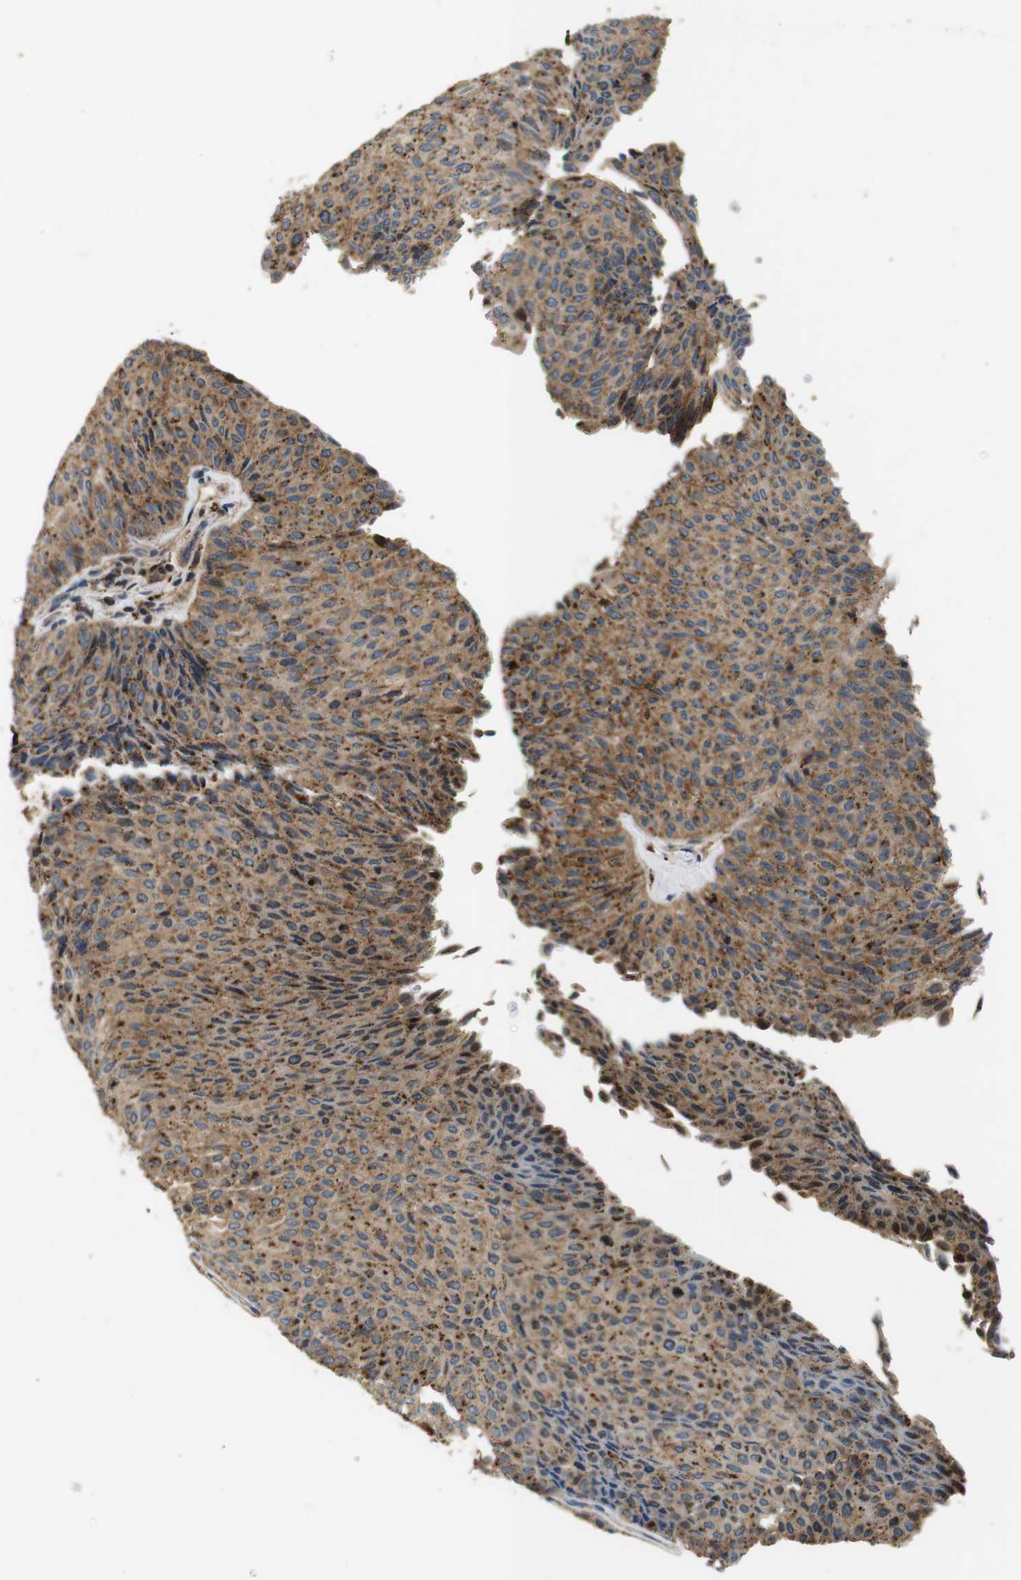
{"staining": {"intensity": "weak", "quantity": ">75%", "location": "cytoplasmic/membranous"}, "tissue": "urothelial cancer", "cell_type": "Tumor cells", "image_type": "cancer", "snomed": [{"axis": "morphology", "description": "Urothelial carcinoma, Low grade"}, {"axis": "topography", "description": "Urinary bladder"}], "caption": "Protein staining of urothelial cancer tissue displays weak cytoplasmic/membranous staining in approximately >75% of tumor cells.", "gene": "TXNRD1", "patient": {"sex": "male", "age": 78}}